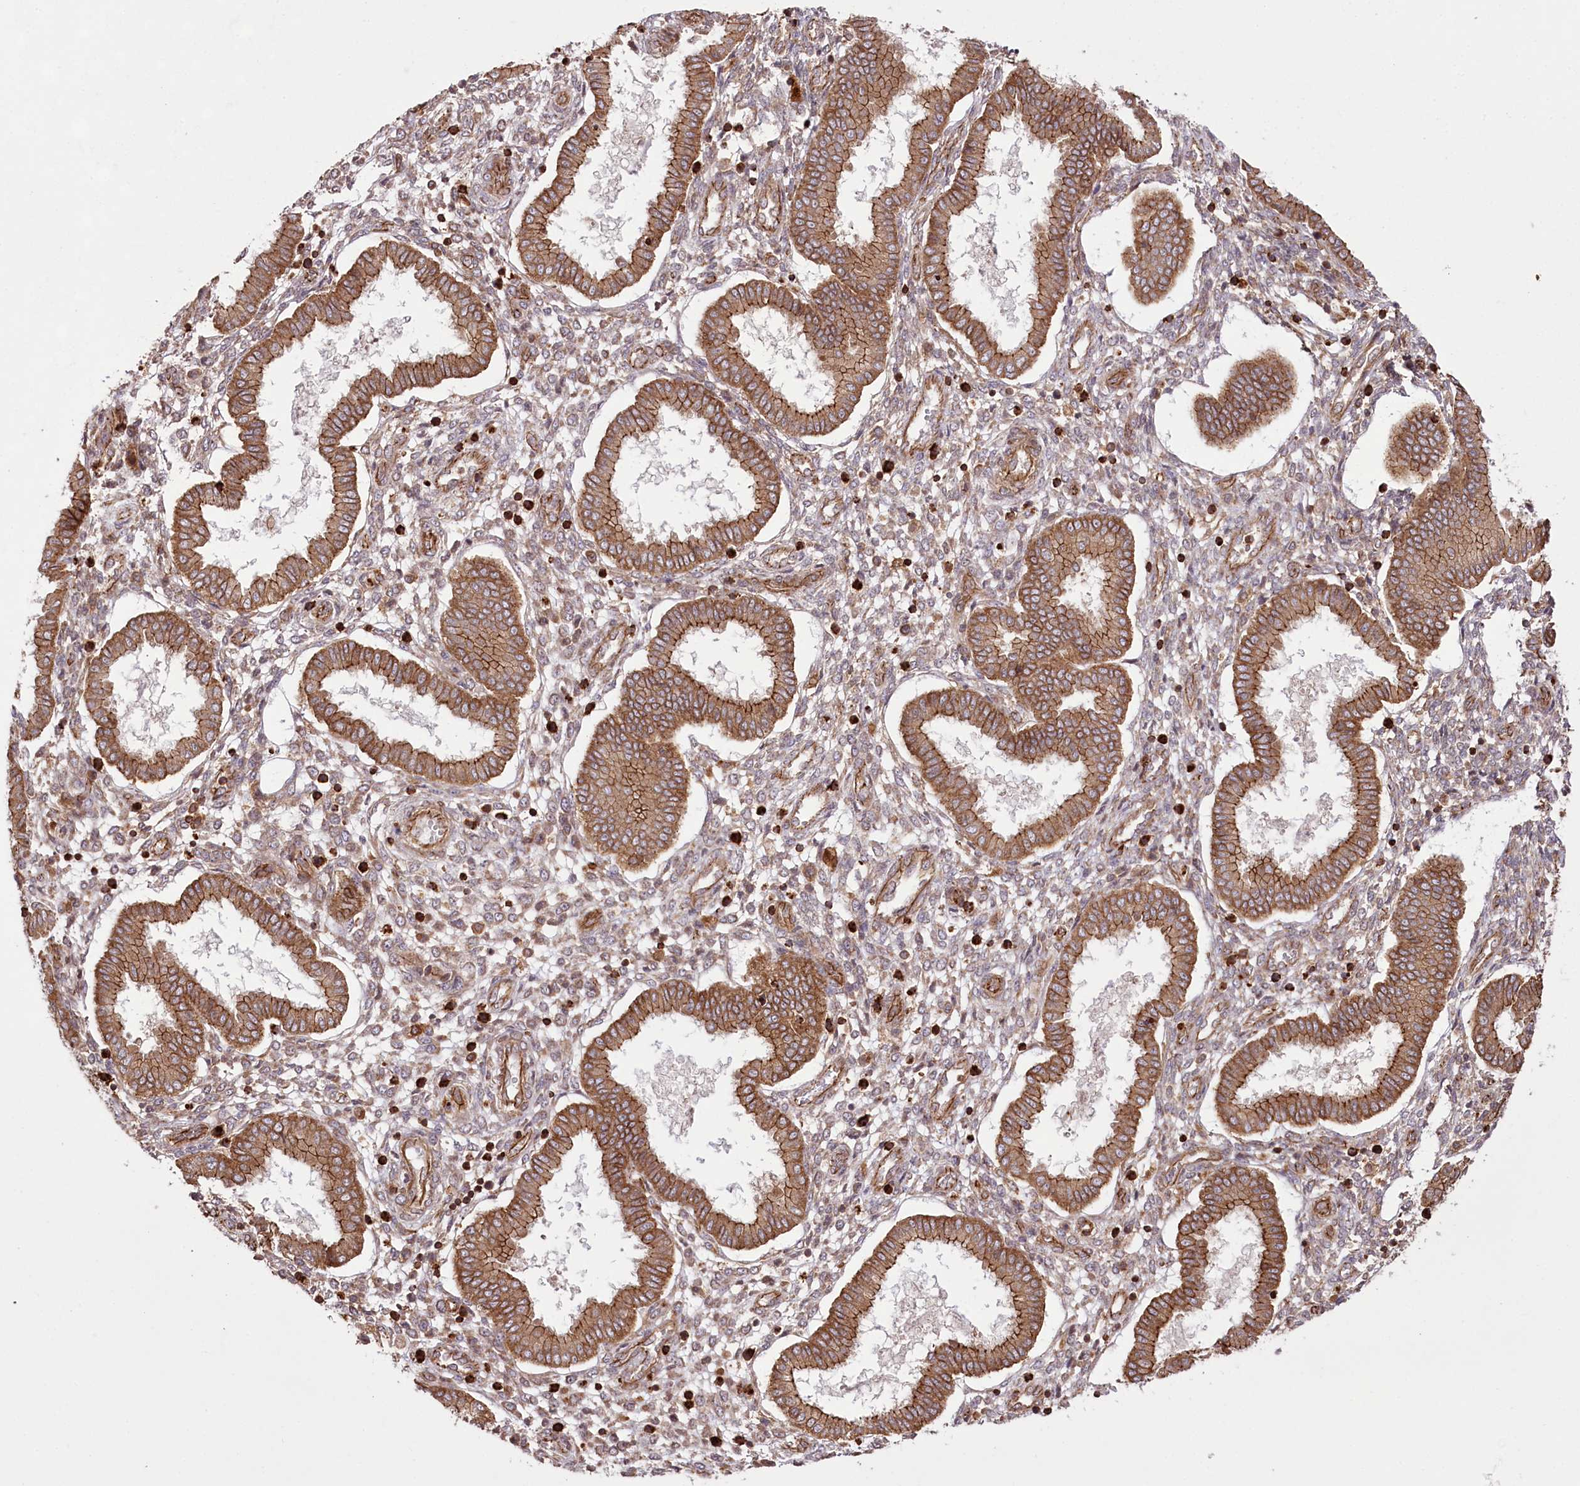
{"staining": {"intensity": "moderate", "quantity": "25%-75%", "location": "cytoplasmic/membranous"}, "tissue": "endometrium", "cell_type": "Cells in endometrial stroma", "image_type": "normal", "snomed": [{"axis": "morphology", "description": "Normal tissue, NOS"}, {"axis": "topography", "description": "Endometrium"}], "caption": "This is a histology image of immunohistochemistry (IHC) staining of normal endometrium, which shows moderate expression in the cytoplasmic/membranous of cells in endometrial stroma.", "gene": "DHX29", "patient": {"sex": "female", "age": 24}}